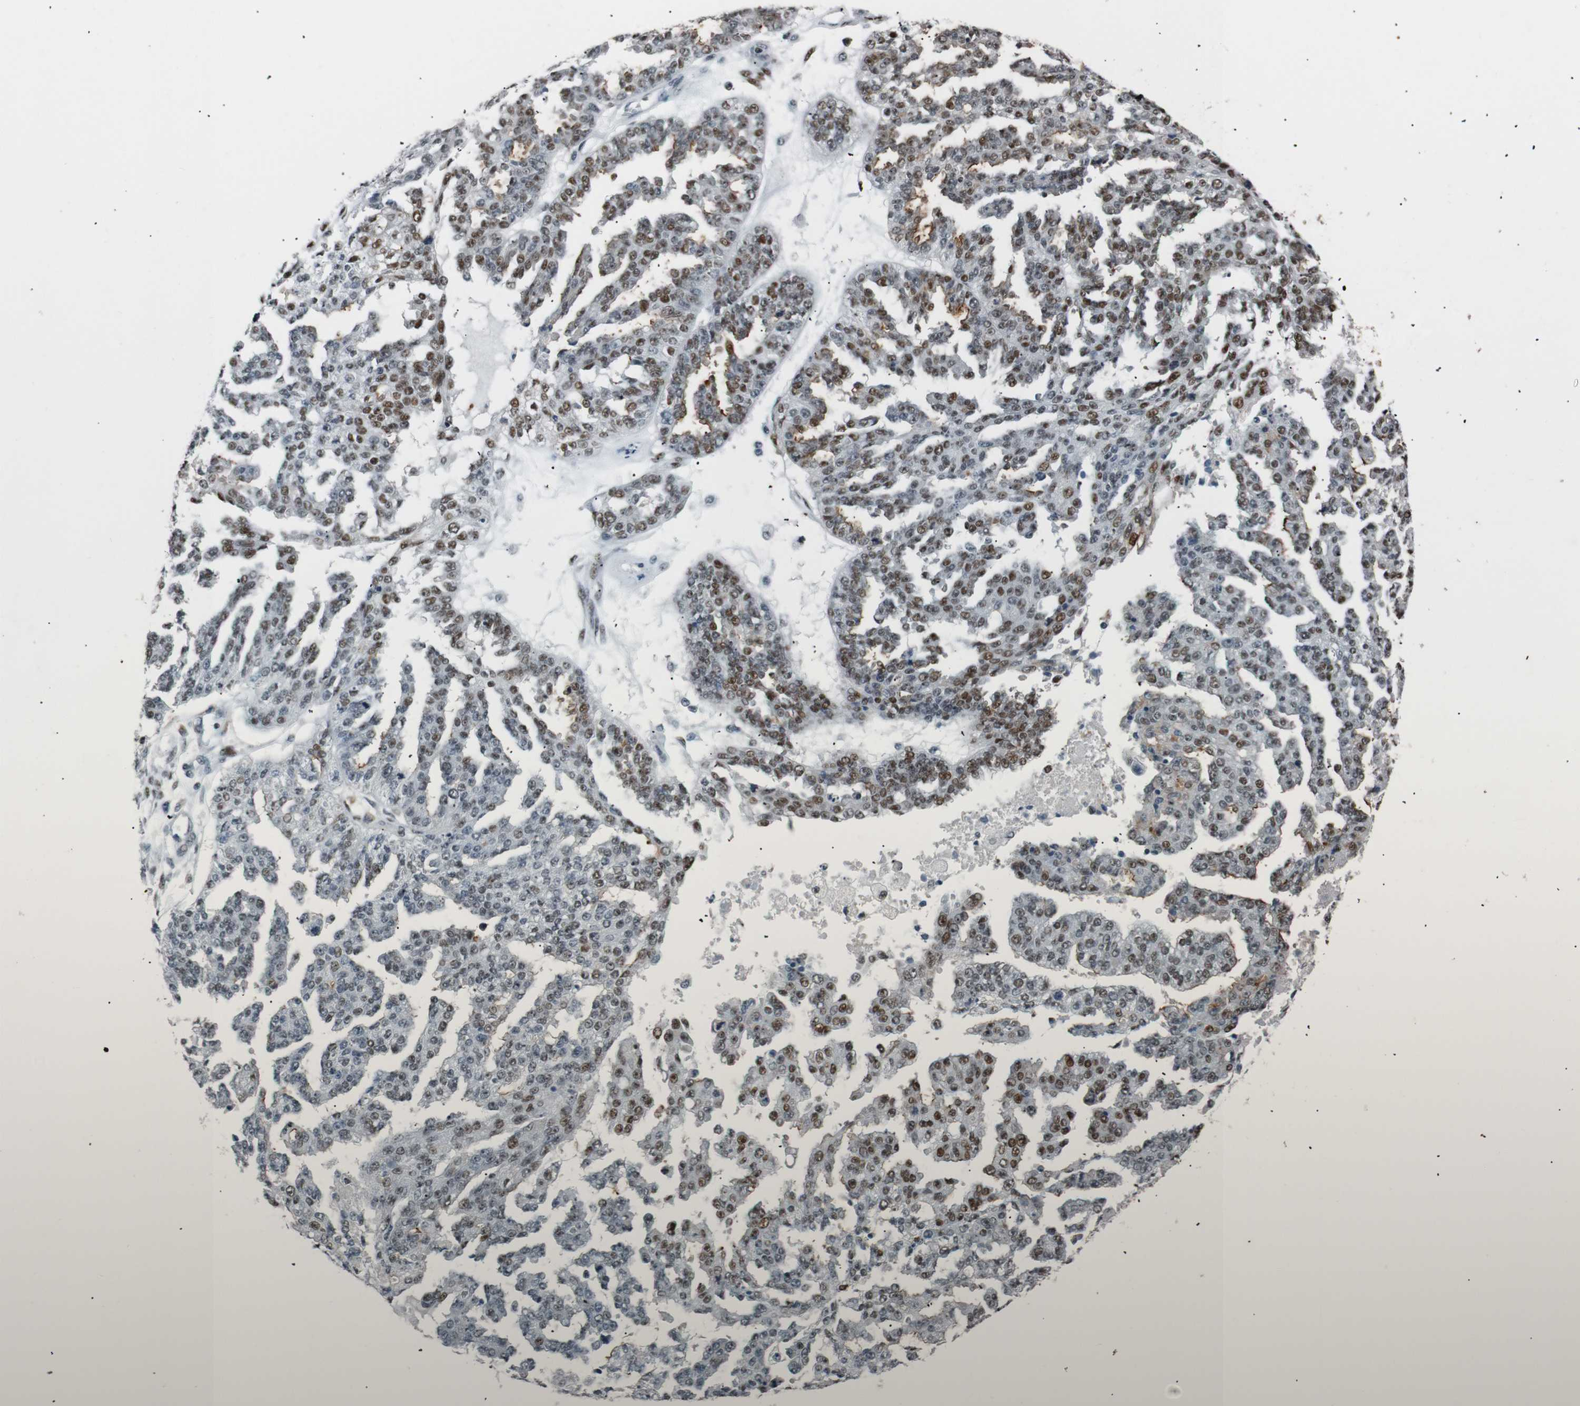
{"staining": {"intensity": "moderate", "quantity": "25%-75%", "location": "nuclear"}, "tissue": "ovarian cancer", "cell_type": "Tumor cells", "image_type": "cancer", "snomed": [{"axis": "morphology", "description": "Cystadenocarcinoma, serous, NOS"}, {"axis": "topography", "description": "Ovary"}], "caption": "An image showing moderate nuclear staining in about 25%-75% of tumor cells in ovarian serous cystadenocarcinoma, as visualized by brown immunohistochemical staining.", "gene": "HEXIM1", "patient": {"sex": "female", "age": 58}}